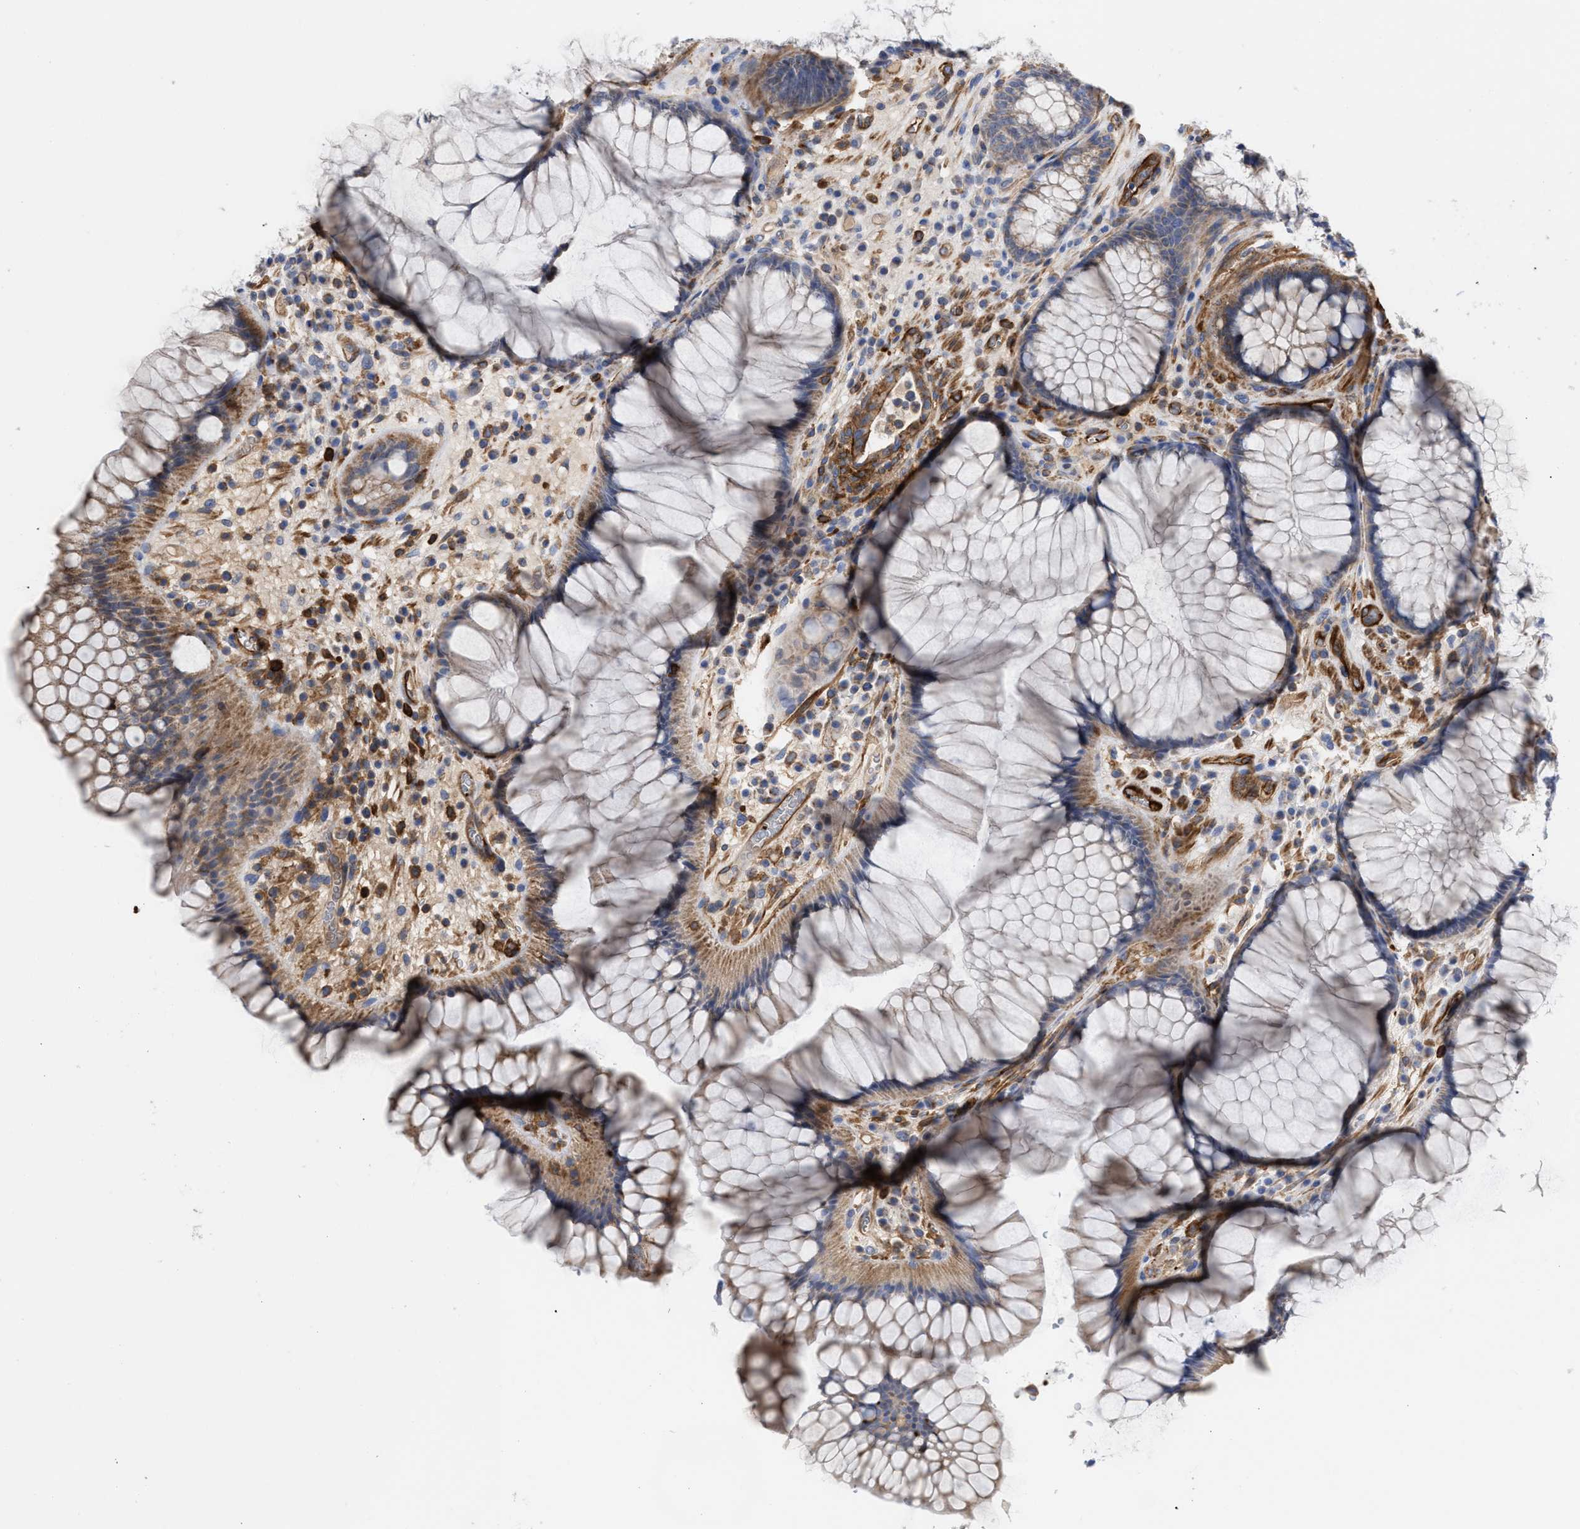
{"staining": {"intensity": "moderate", "quantity": "<25%", "location": "cytoplasmic/membranous"}, "tissue": "rectum", "cell_type": "Glandular cells", "image_type": "normal", "snomed": [{"axis": "morphology", "description": "Normal tissue, NOS"}, {"axis": "topography", "description": "Rectum"}], "caption": "Approximately <25% of glandular cells in benign rectum demonstrate moderate cytoplasmic/membranous protein positivity as visualized by brown immunohistochemical staining.", "gene": "HS3ST5", "patient": {"sex": "male", "age": 51}}